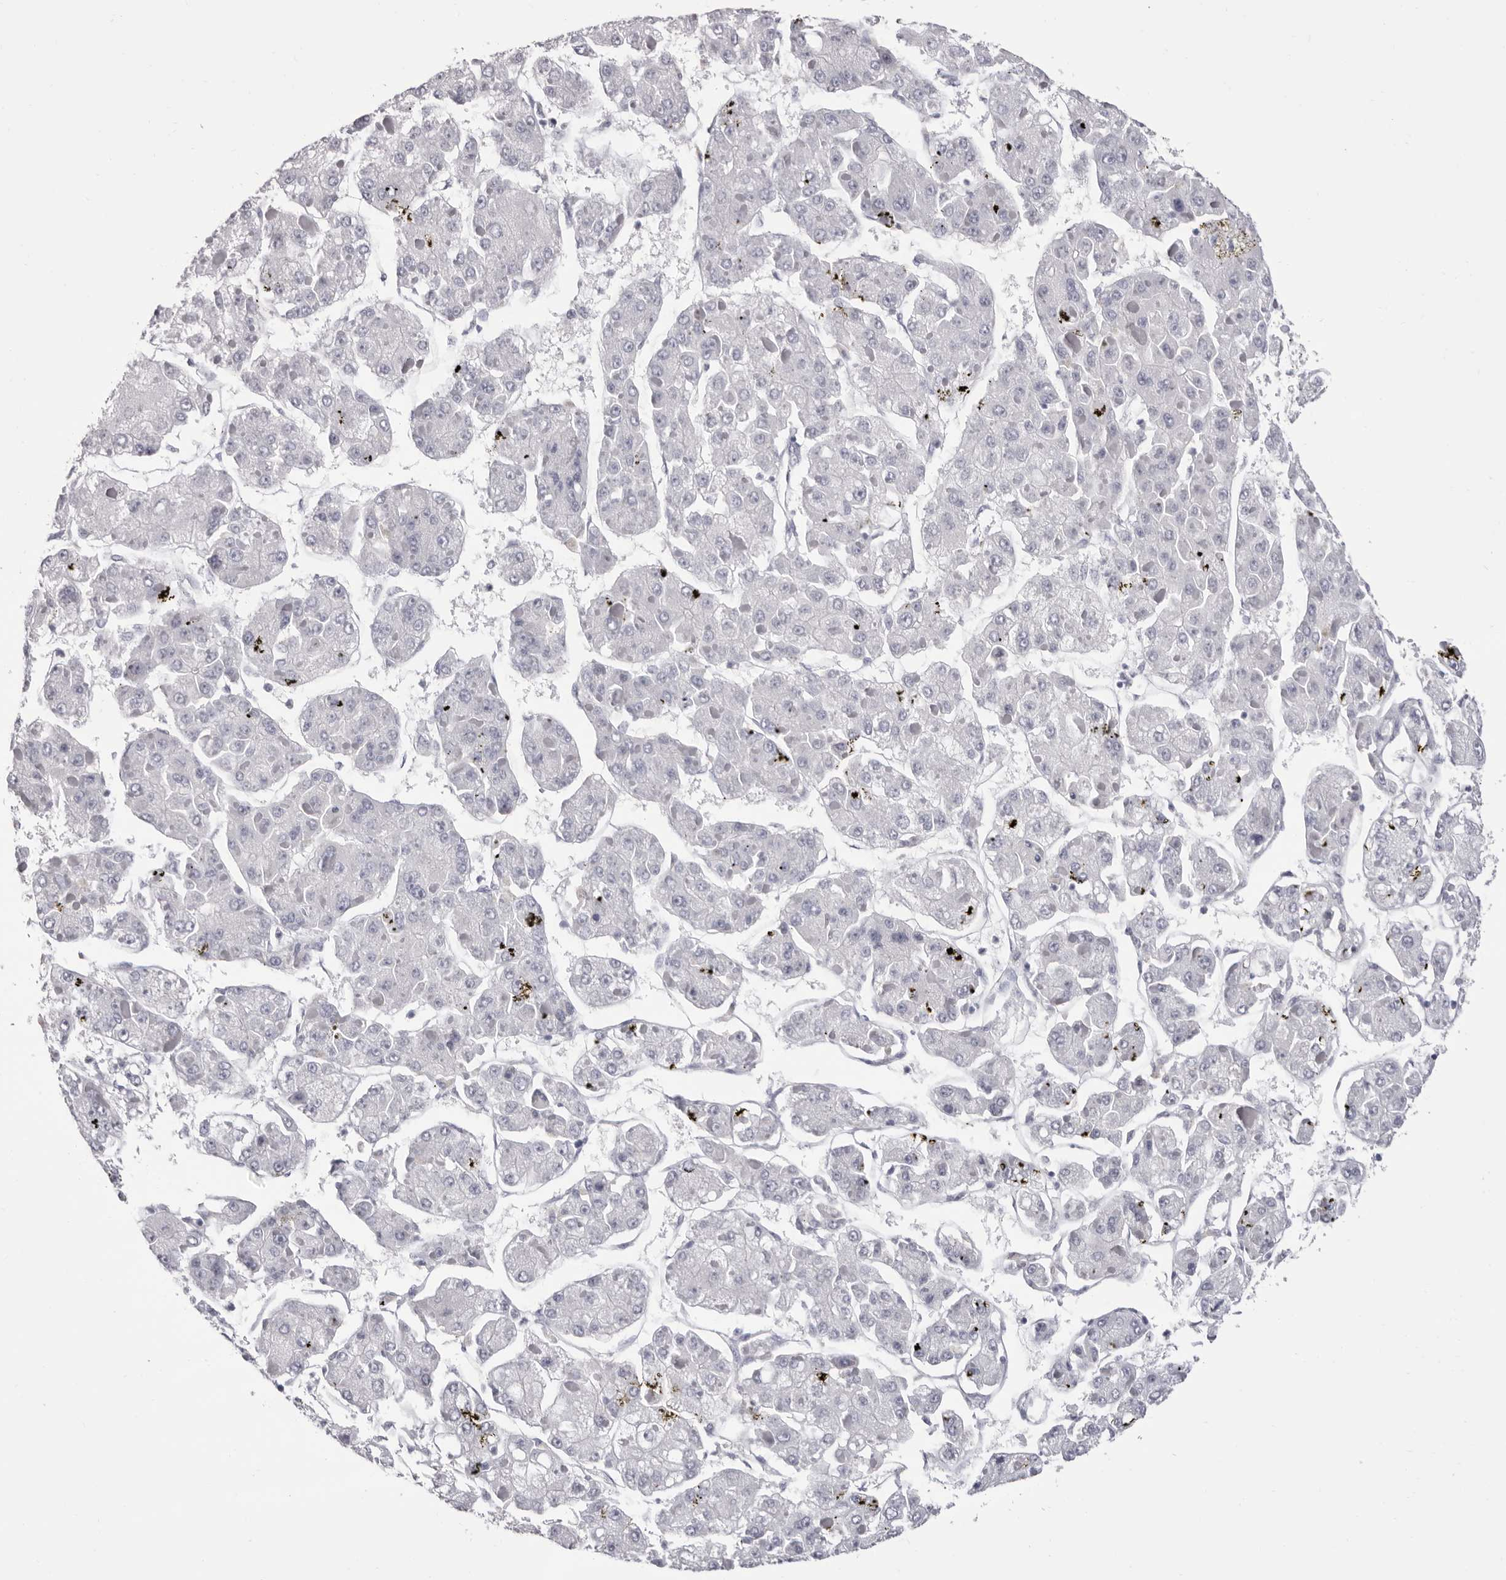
{"staining": {"intensity": "negative", "quantity": "none", "location": "none"}, "tissue": "liver cancer", "cell_type": "Tumor cells", "image_type": "cancer", "snomed": [{"axis": "morphology", "description": "Carcinoma, Hepatocellular, NOS"}, {"axis": "topography", "description": "Liver"}], "caption": "High magnification brightfield microscopy of liver cancer stained with DAB (brown) and counterstained with hematoxylin (blue): tumor cells show no significant positivity.", "gene": "LPO", "patient": {"sex": "female", "age": 73}}